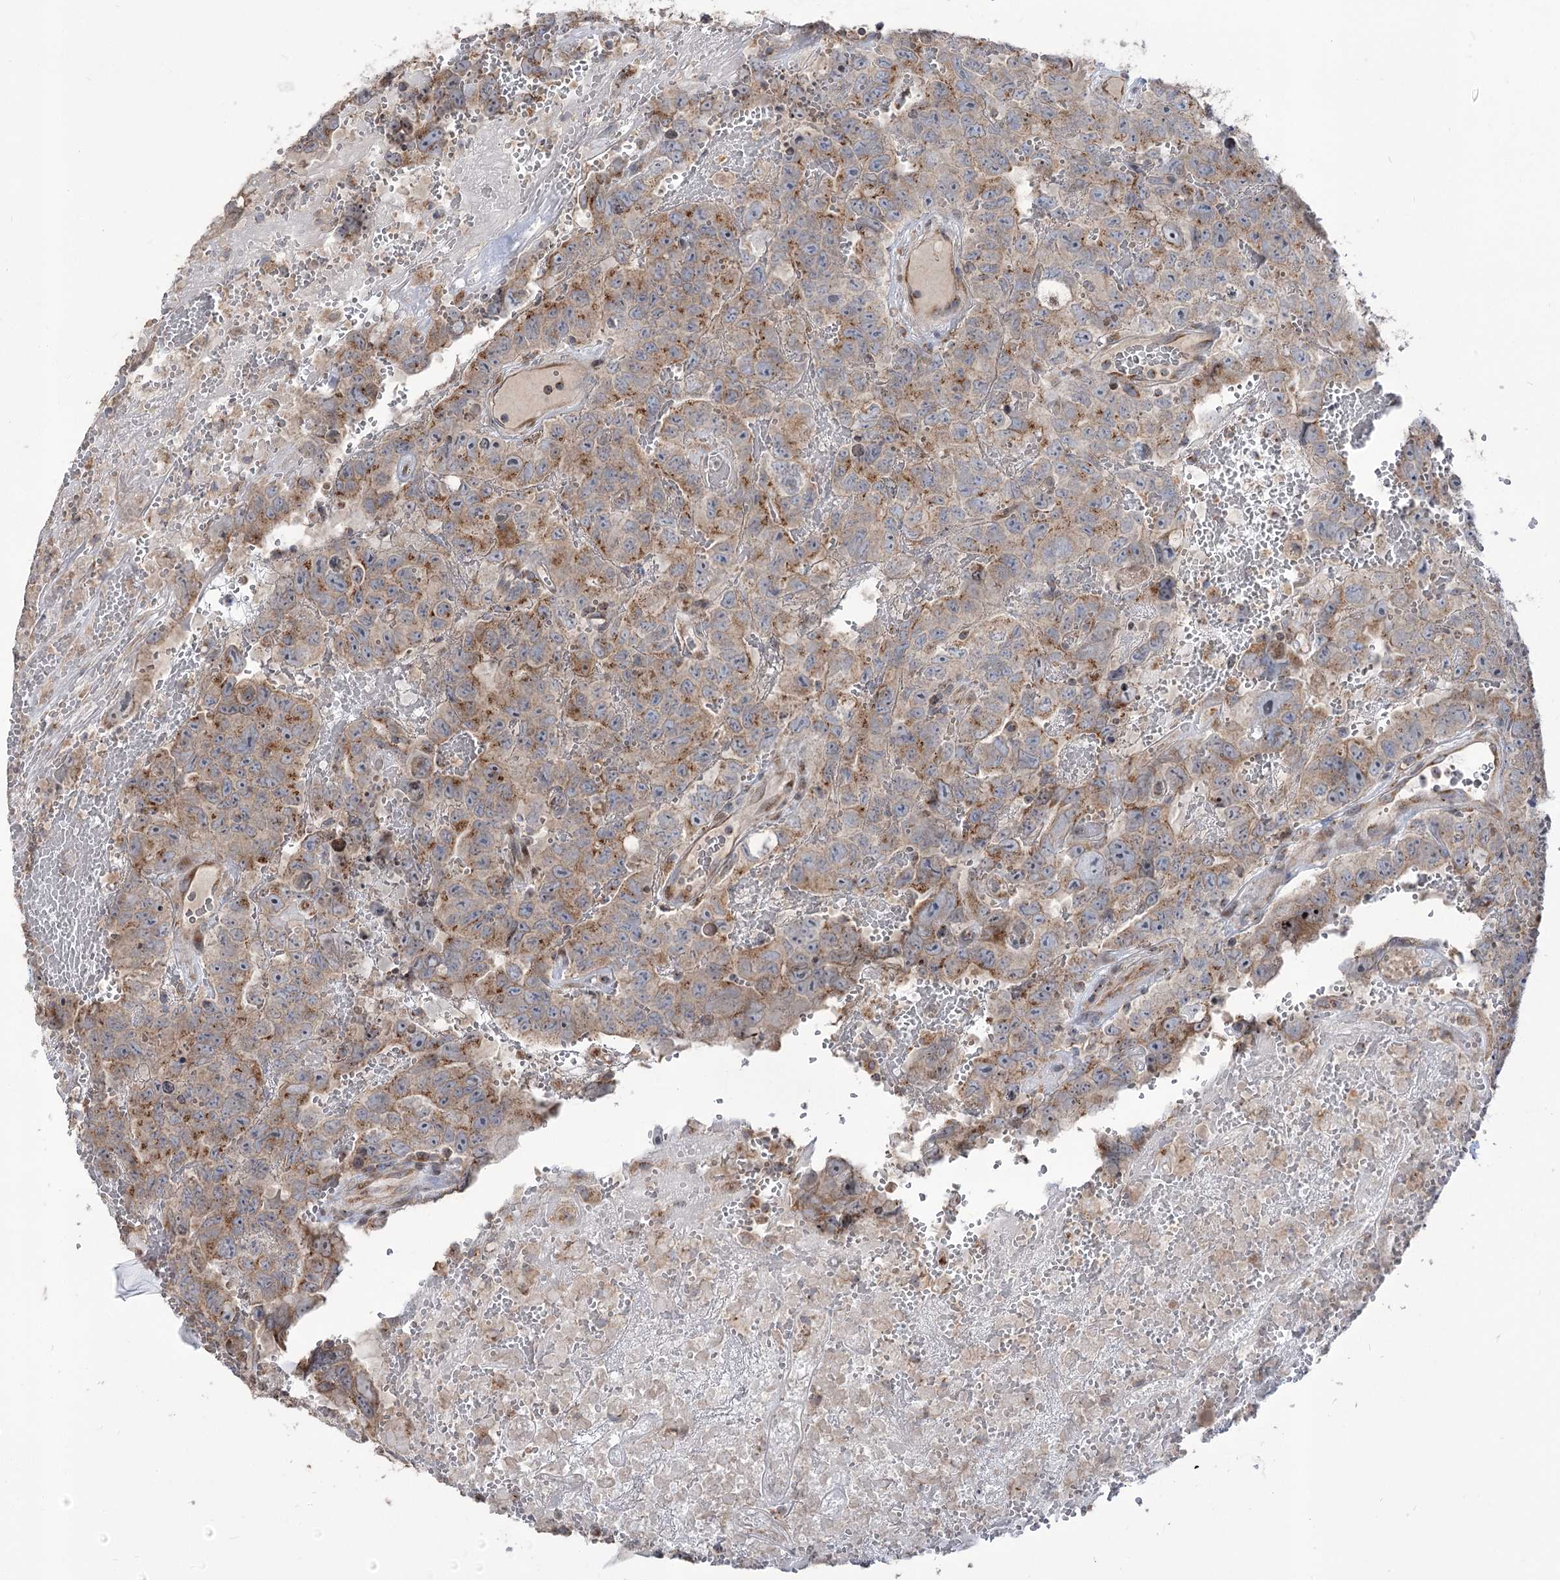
{"staining": {"intensity": "moderate", "quantity": "<25%", "location": "cytoplasmic/membranous"}, "tissue": "testis cancer", "cell_type": "Tumor cells", "image_type": "cancer", "snomed": [{"axis": "morphology", "description": "Carcinoma, Embryonal, NOS"}, {"axis": "topography", "description": "Testis"}], "caption": "Testis cancer (embryonal carcinoma) tissue shows moderate cytoplasmic/membranous positivity in approximately <25% of tumor cells, visualized by immunohistochemistry.", "gene": "STT3B", "patient": {"sex": "male", "age": 45}}